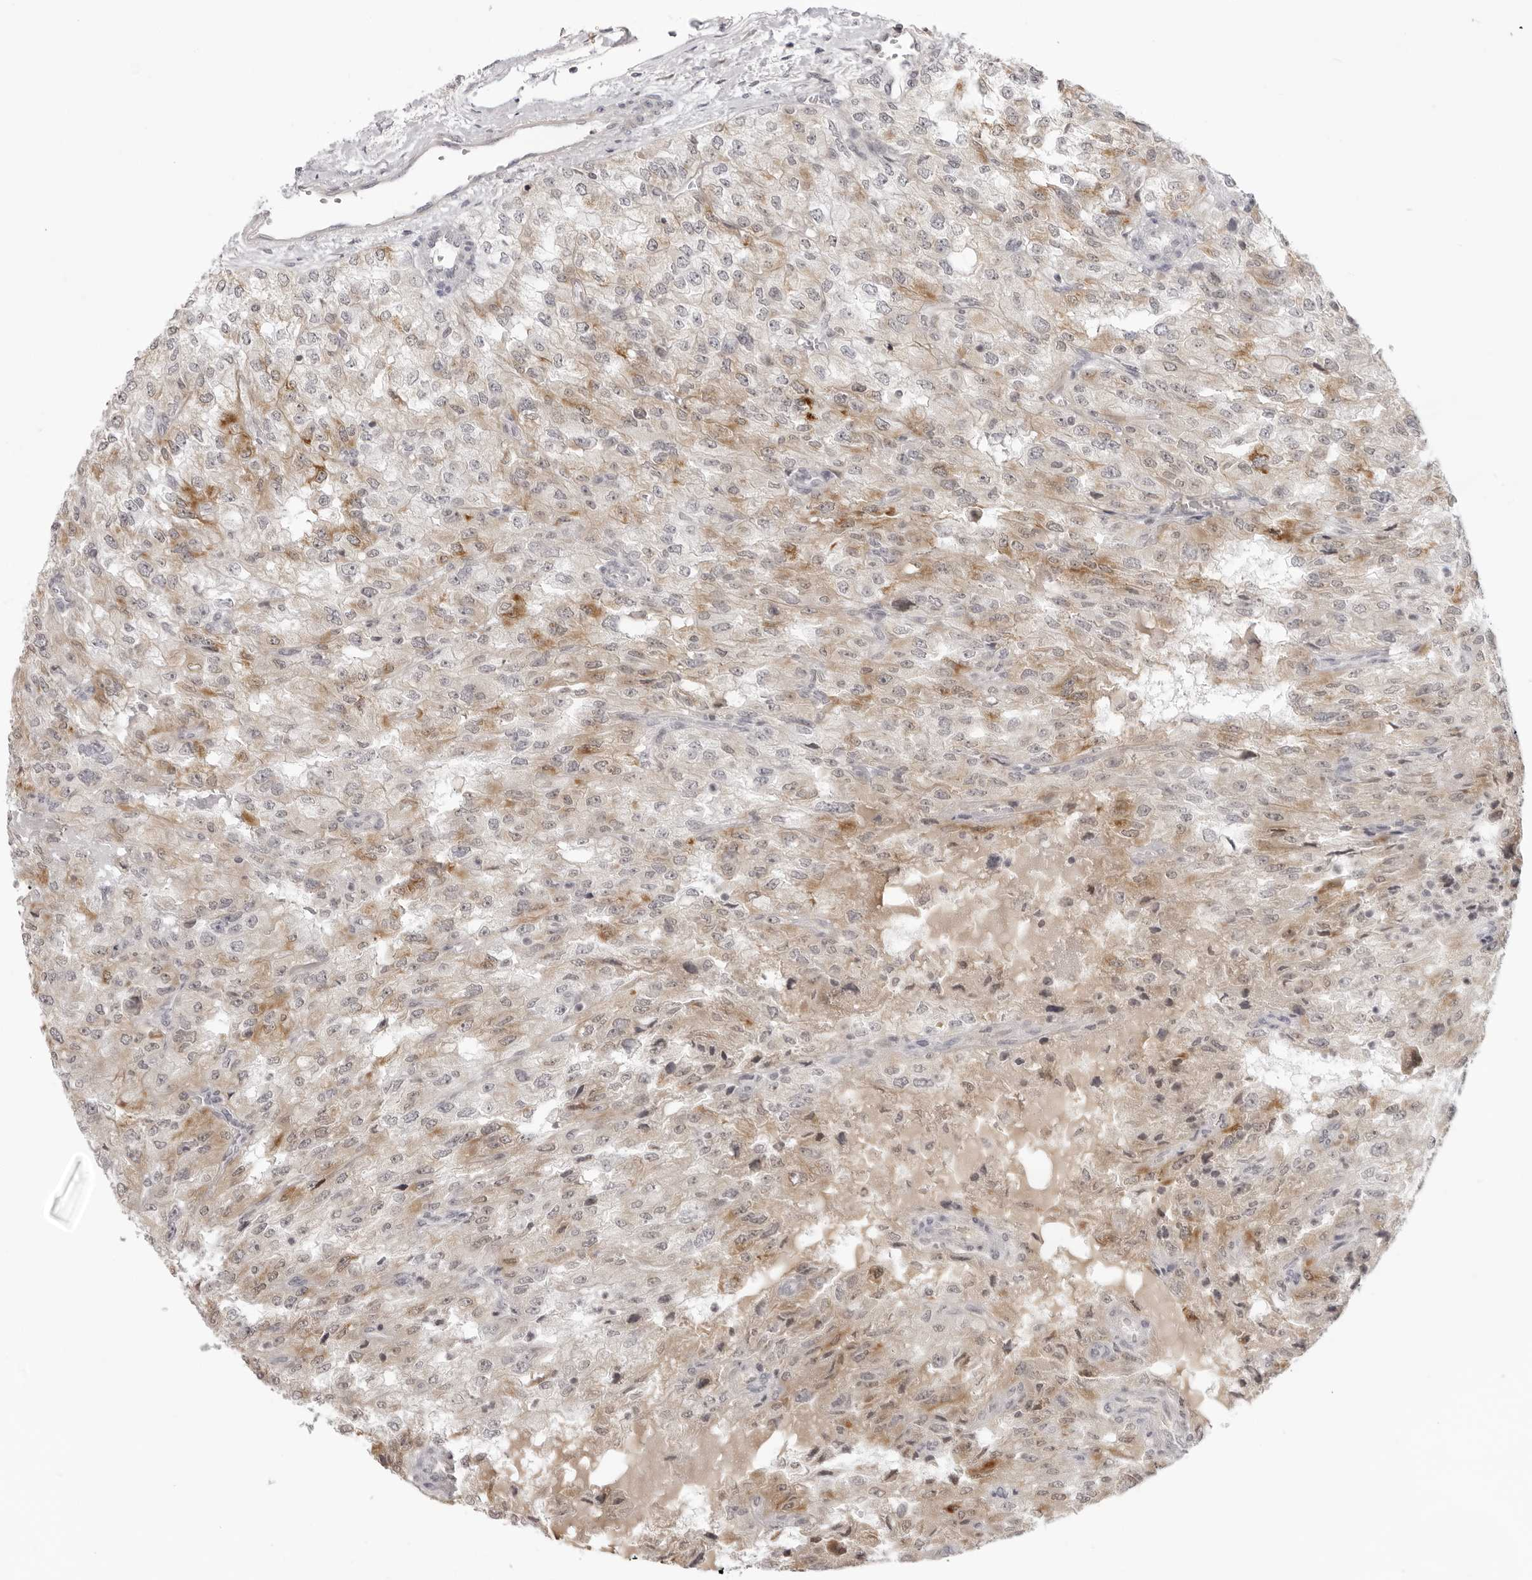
{"staining": {"intensity": "moderate", "quantity": "25%-75%", "location": "cytoplasmic/membranous"}, "tissue": "renal cancer", "cell_type": "Tumor cells", "image_type": "cancer", "snomed": [{"axis": "morphology", "description": "Adenocarcinoma, NOS"}, {"axis": "topography", "description": "Kidney"}], "caption": "Tumor cells show medium levels of moderate cytoplasmic/membranous positivity in approximately 25%-75% of cells in renal adenocarcinoma.", "gene": "ACP6", "patient": {"sex": "female", "age": 54}}